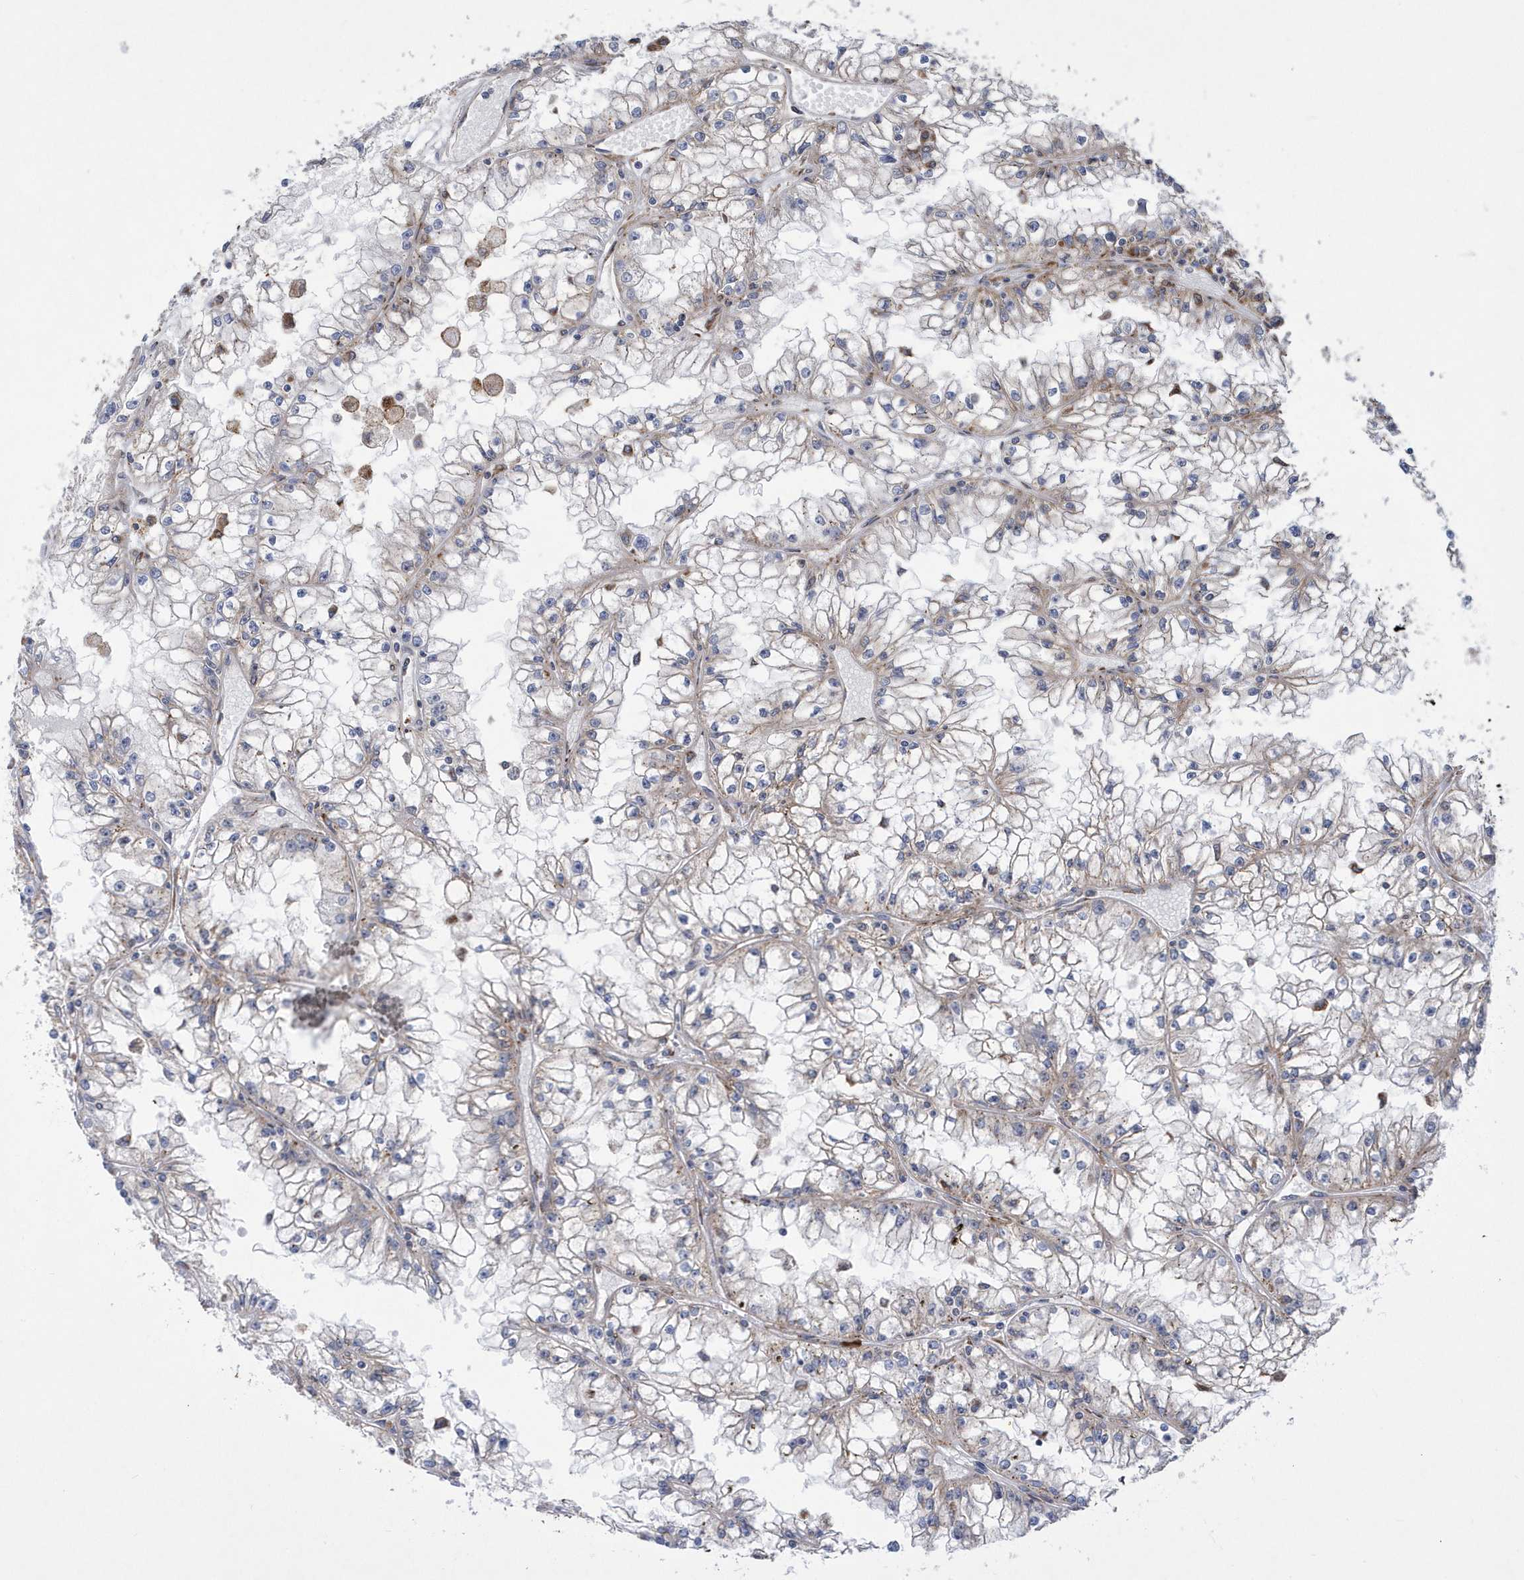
{"staining": {"intensity": "negative", "quantity": "none", "location": "none"}, "tissue": "renal cancer", "cell_type": "Tumor cells", "image_type": "cancer", "snomed": [{"axis": "morphology", "description": "Adenocarcinoma, NOS"}, {"axis": "topography", "description": "Kidney"}], "caption": "The micrograph exhibits no staining of tumor cells in renal cancer (adenocarcinoma). Nuclei are stained in blue.", "gene": "MED31", "patient": {"sex": "male", "age": 56}}